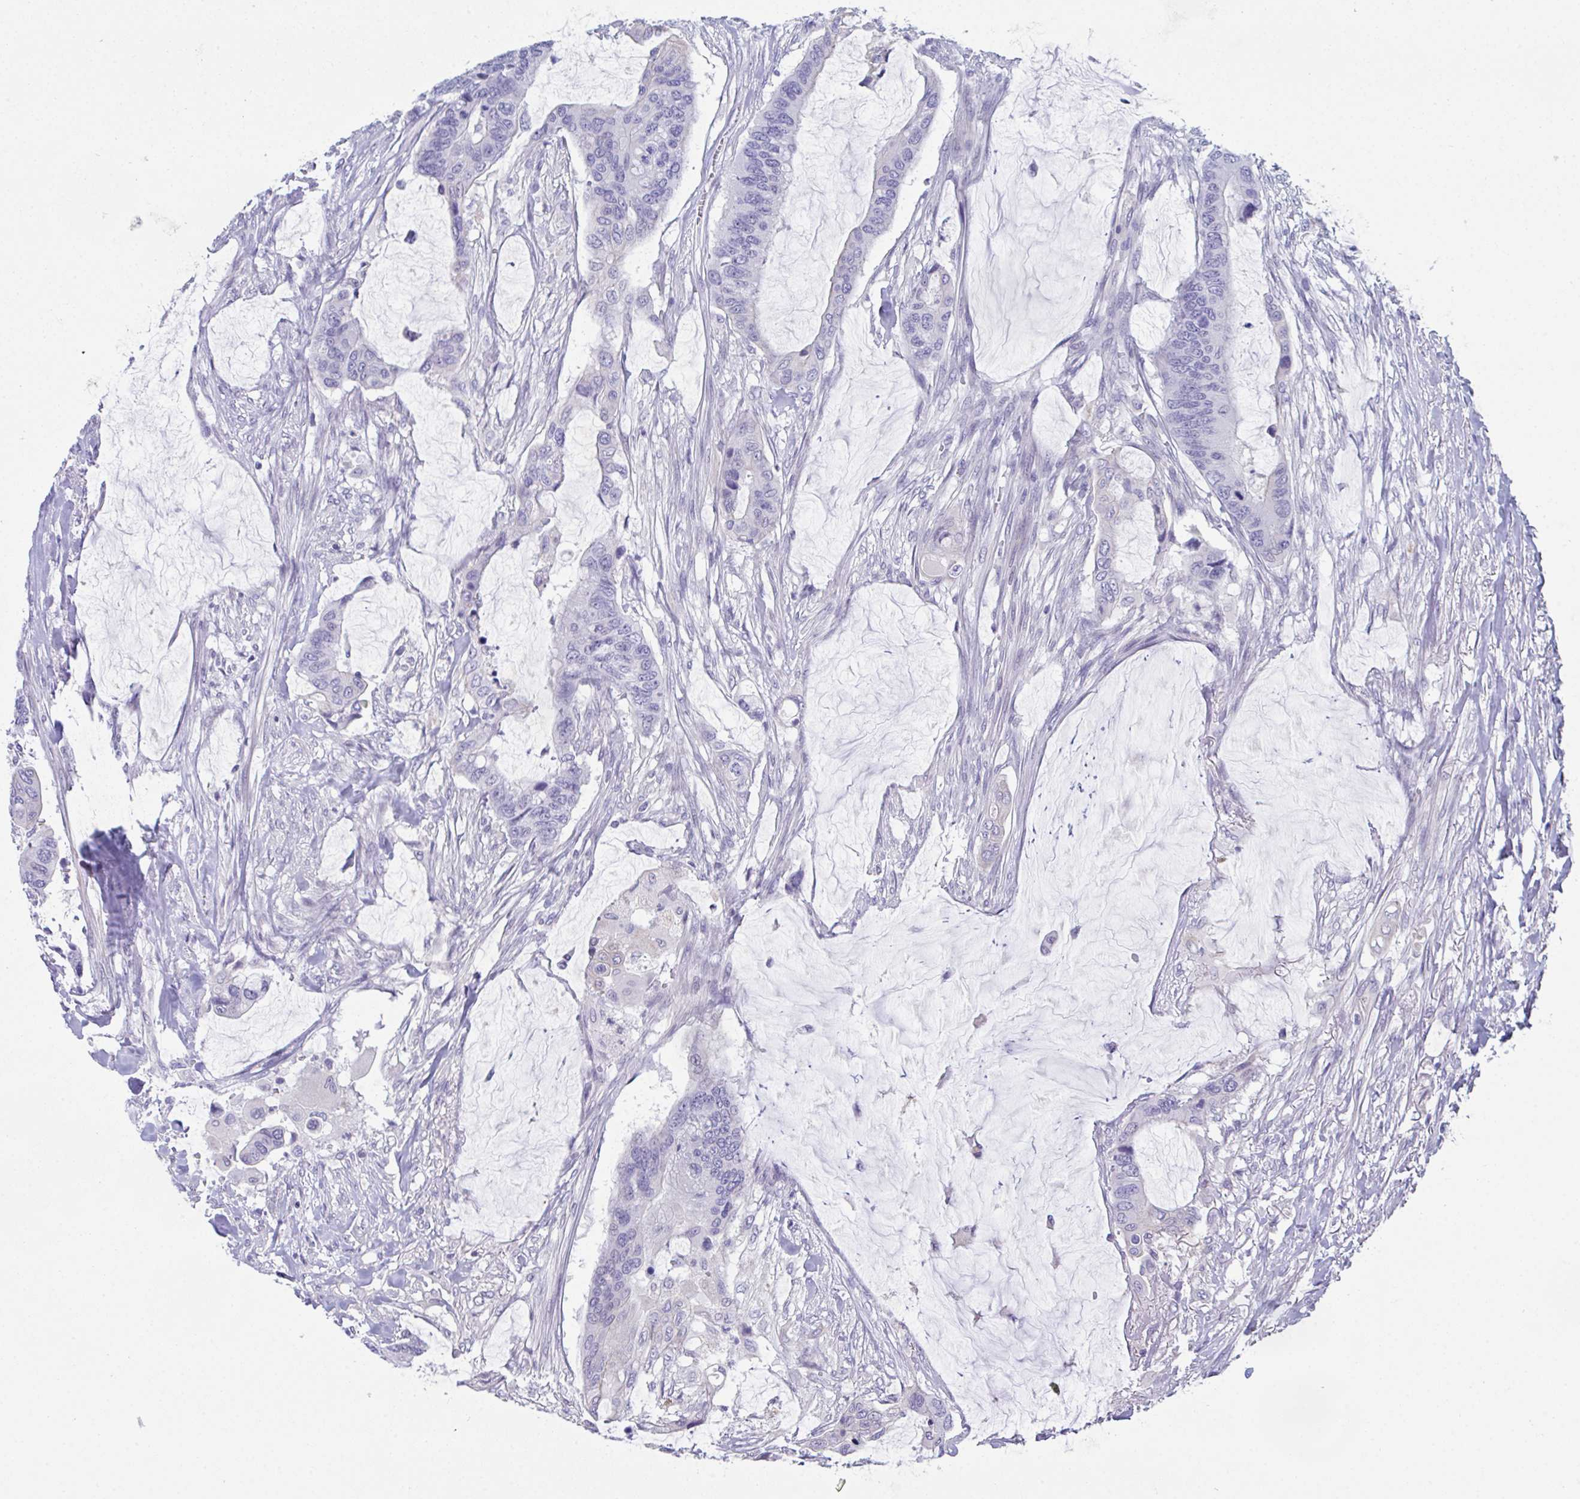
{"staining": {"intensity": "negative", "quantity": "none", "location": "none"}, "tissue": "colorectal cancer", "cell_type": "Tumor cells", "image_type": "cancer", "snomed": [{"axis": "morphology", "description": "Adenocarcinoma, NOS"}, {"axis": "topography", "description": "Rectum"}], "caption": "Immunohistochemistry histopathology image of human adenocarcinoma (colorectal) stained for a protein (brown), which exhibits no expression in tumor cells.", "gene": "ATP6V0D2", "patient": {"sex": "female", "age": 59}}